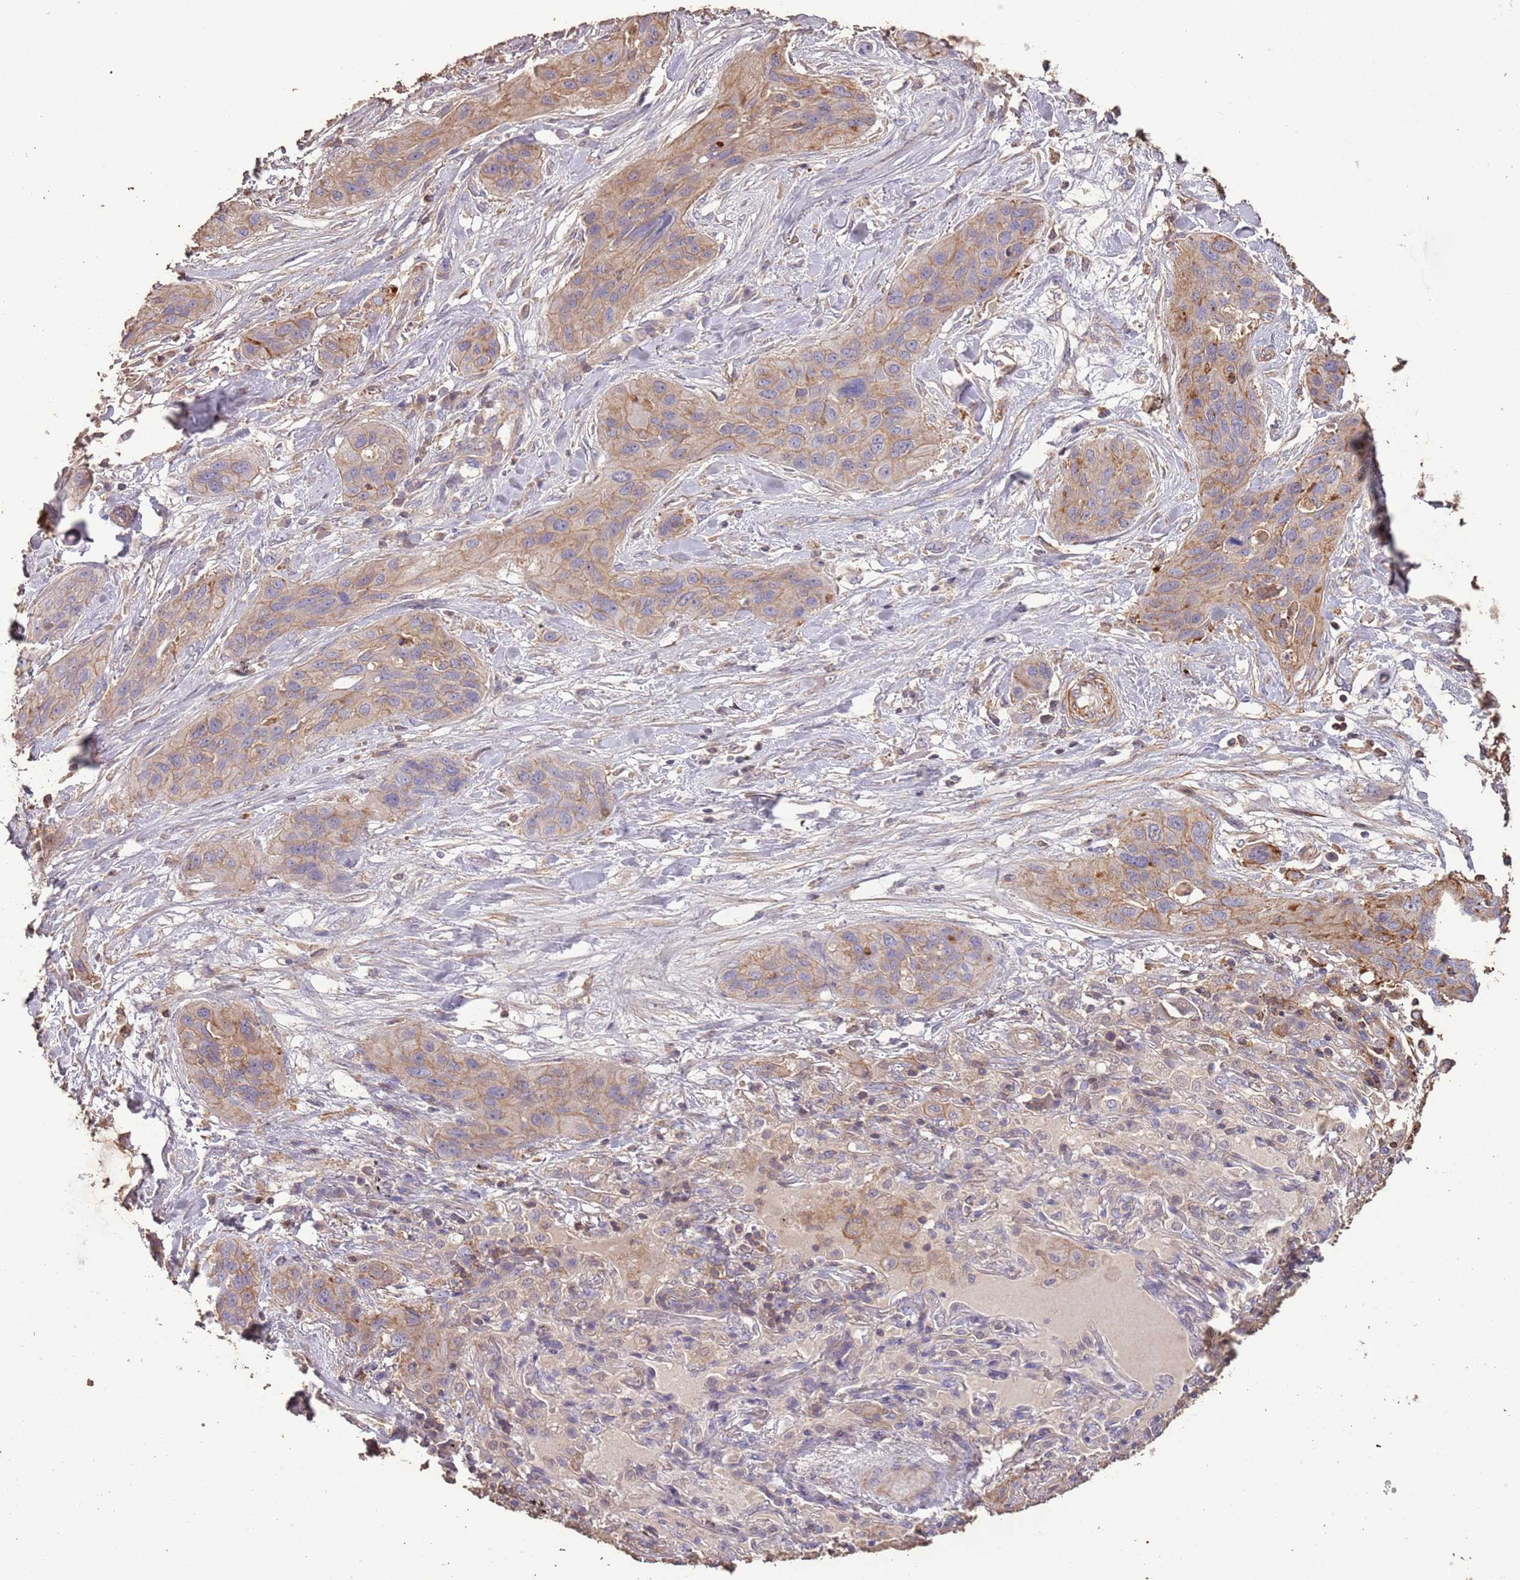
{"staining": {"intensity": "weak", "quantity": "25%-75%", "location": "cytoplasmic/membranous"}, "tissue": "lung cancer", "cell_type": "Tumor cells", "image_type": "cancer", "snomed": [{"axis": "morphology", "description": "Squamous cell carcinoma, NOS"}, {"axis": "topography", "description": "Lung"}], "caption": "Squamous cell carcinoma (lung) stained for a protein (brown) demonstrates weak cytoplasmic/membranous positive expression in about 25%-75% of tumor cells.", "gene": "FECH", "patient": {"sex": "female", "age": 70}}